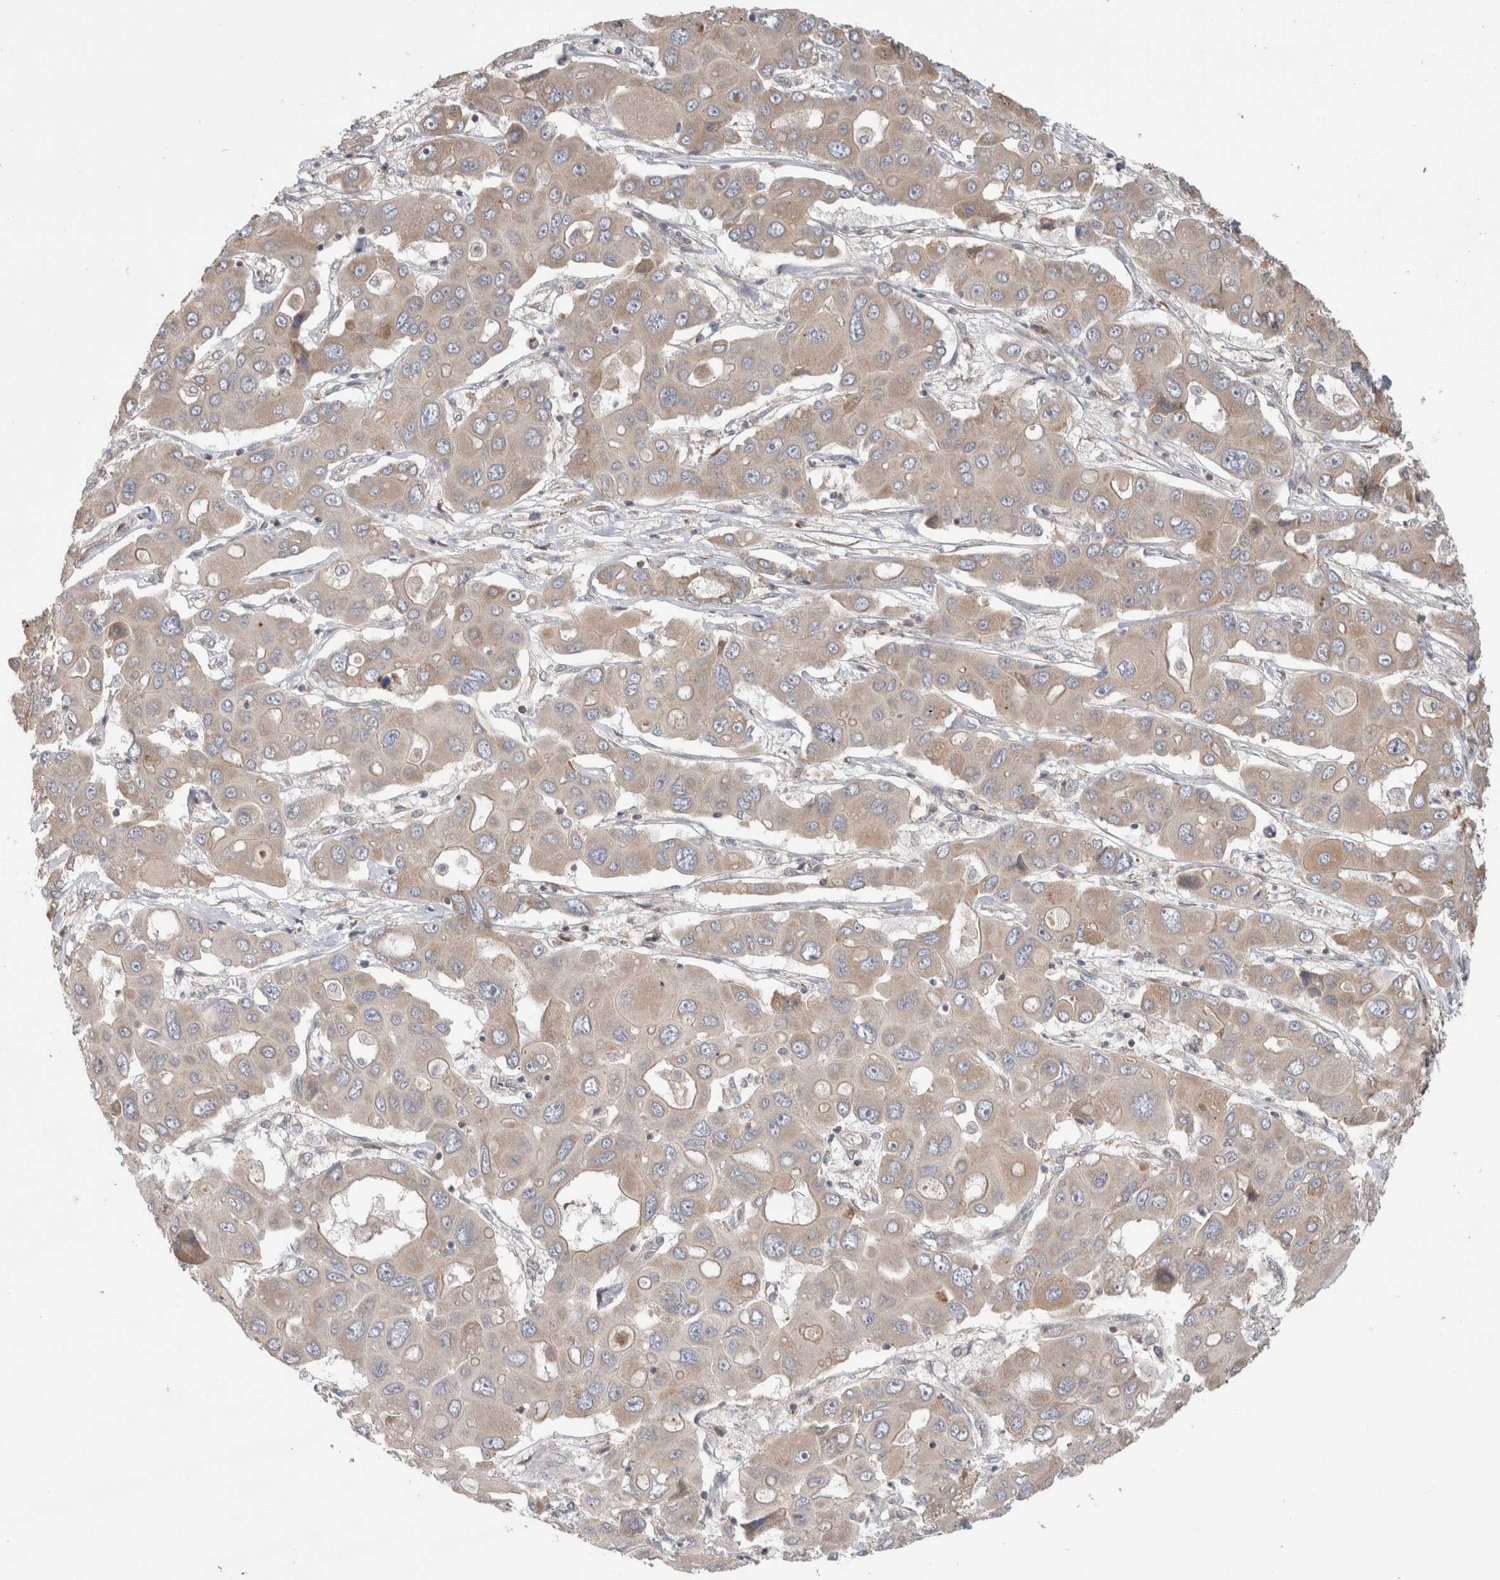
{"staining": {"intensity": "weak", "quantity": "25%-75%", "location": "cytoplasmic/membranous"}, "tissue": "liver cancer", "cell_type": "Tumor cells", "image_type": "cancer", "snomed": [{"axis": "morphology", "description": "Cholangiocarcinoma"}, {"axis": "topography", "description": "Liver"}], "caption": "DAB immunohistochemical staining of liver cancer (cholangiocarcinoma) reveals weak cytoplasmic/membranous protein expression in approximately 25%-75% of tumor cells.", "gene": "TRIM5", "patient": {"sex": "male", "age": 67}}